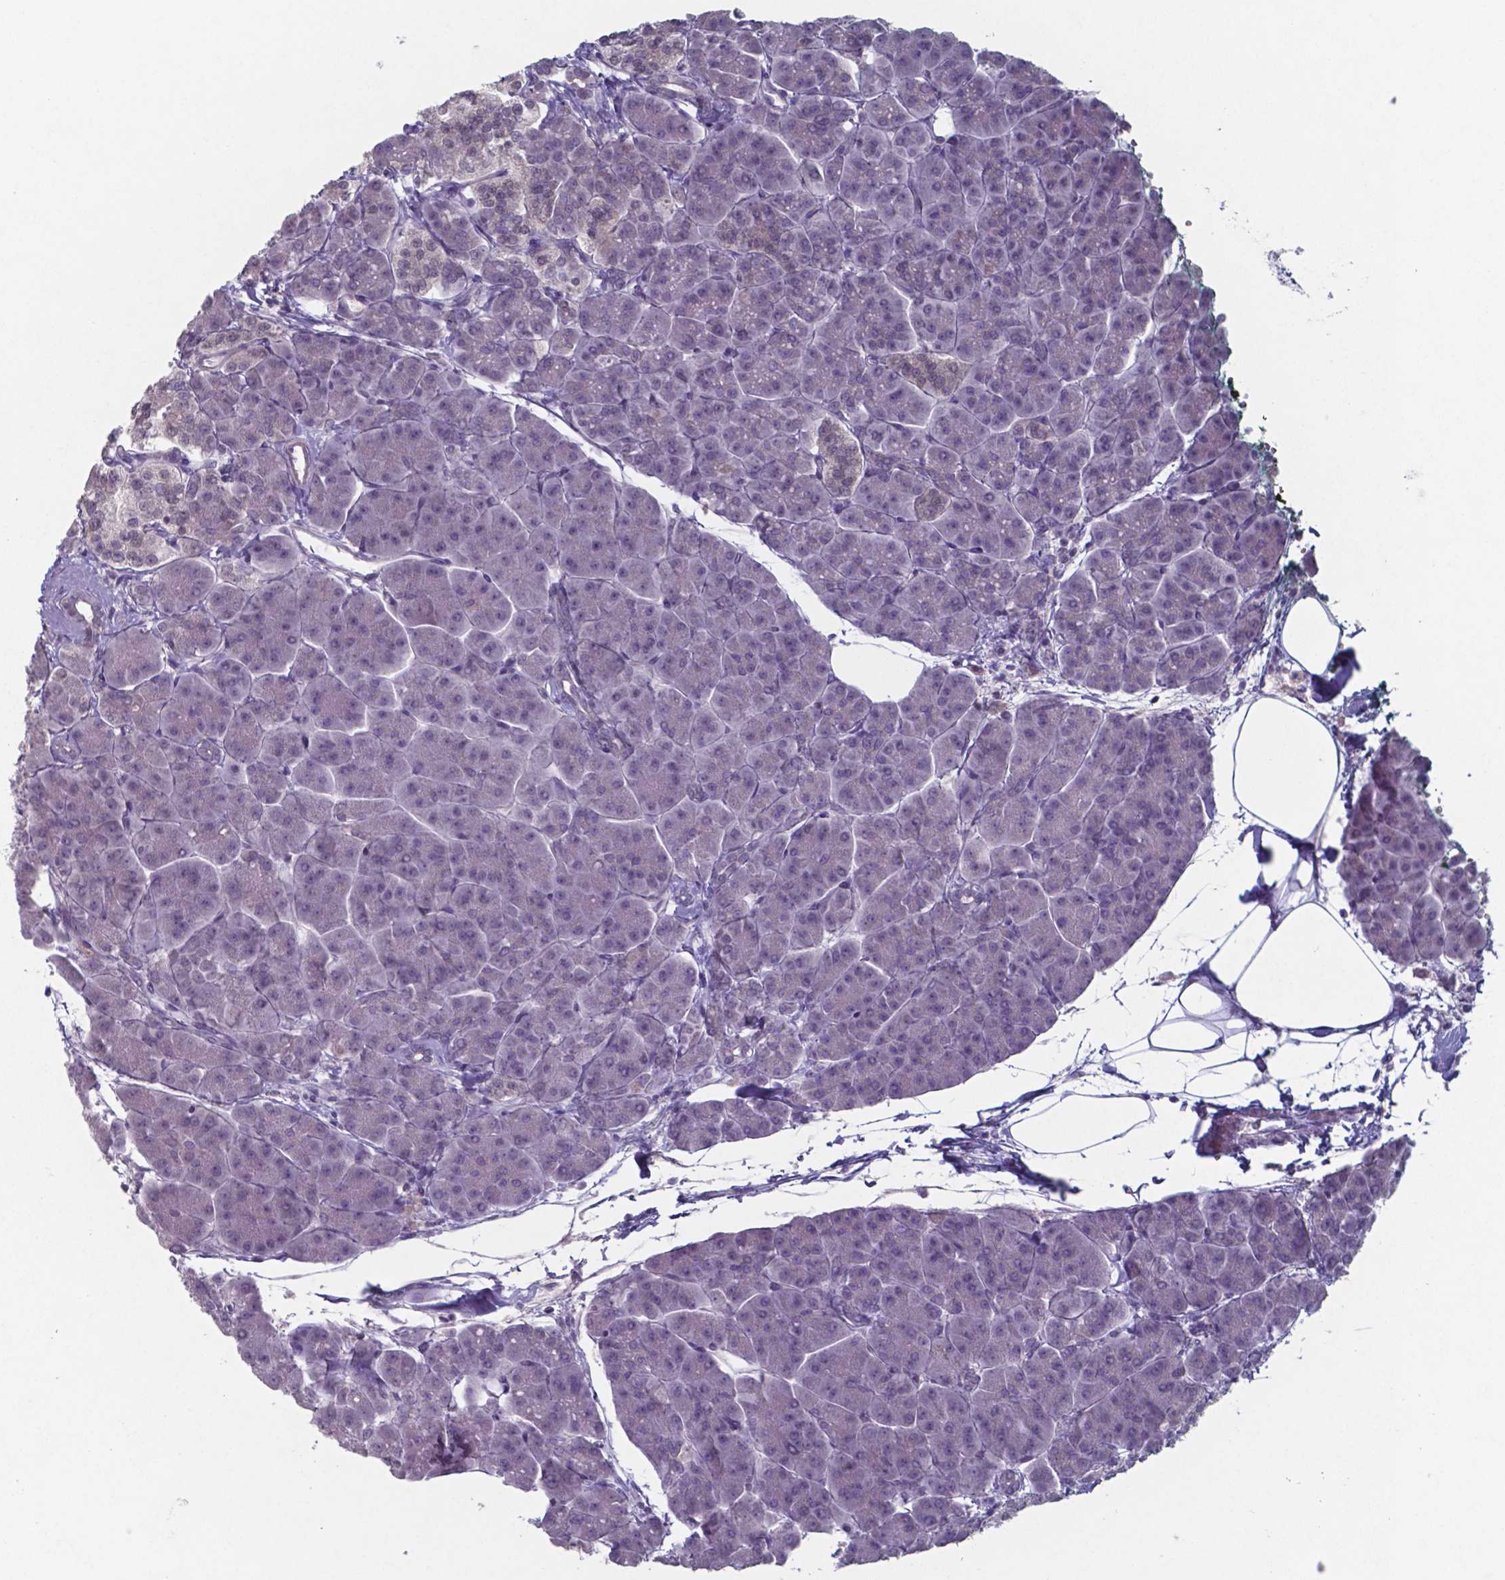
{"staining": {"intensity": "negative", "quantity": "none", "location": "none"}, "tissue": "pancreas", "cell_type": "Exocrine glandular cells", "image_type": "normal", "snomed": [{"axis": "morphology", "description": "Normal tissue, NOS"}, {"axis": "topography", "description": "Adipose tissue"}, {"axis": "topography", "description": "Pancreas"}, {"axis": "topography", "description": "Peripheral nerve tissue"}], "caption": "IHC image of unremarkable pancreas: pancreas stained with DAB shows no significant protein staining in exocrine glandular cells. (IHC, brightfield microscopy, high magnification).", "gene": "TDP2", "patient": {"sex": "female", "age": 58}}